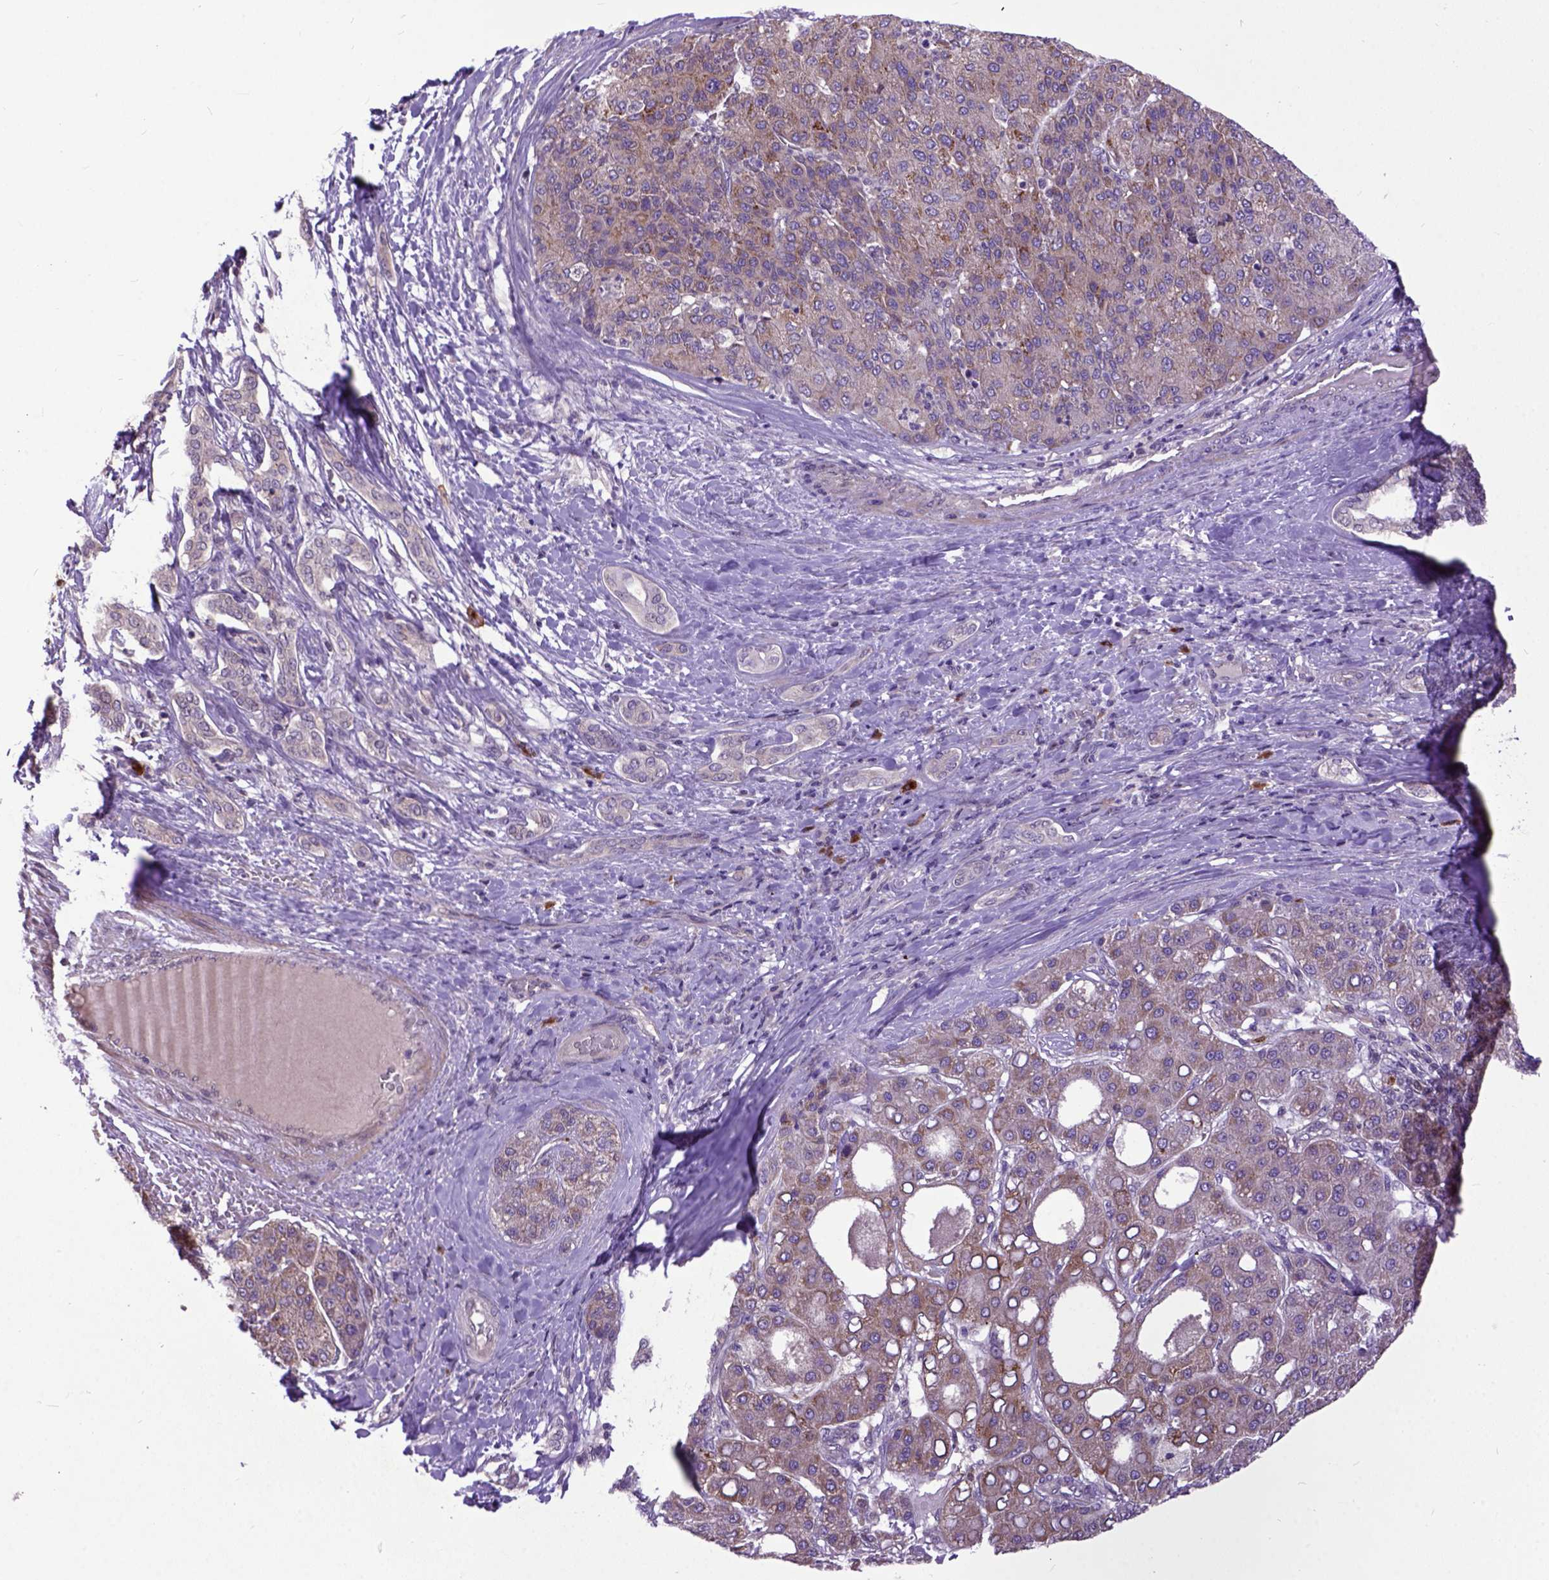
{"staining": {"intensity": "moderate", "quantity": "25%-75%", "location": "cytoplasmic/membranous"}, "tissue": "liver cancer", "cell_type": "Tumor cells", "image_type": "cancer", "snomed": [{"axis": "morphology", "description": "Carcinoma, Hepatocellular, NOS"}, {"axis": "topography", "description": "Liver"}], "caption": "A brown stain labels moderate cytoplasmic/membranous expression of a protein in human hepatocellular carcinoma (liver) tumor cells.", "gene": "CPNE1", "patient": {"sex": "male", "age": 65}}